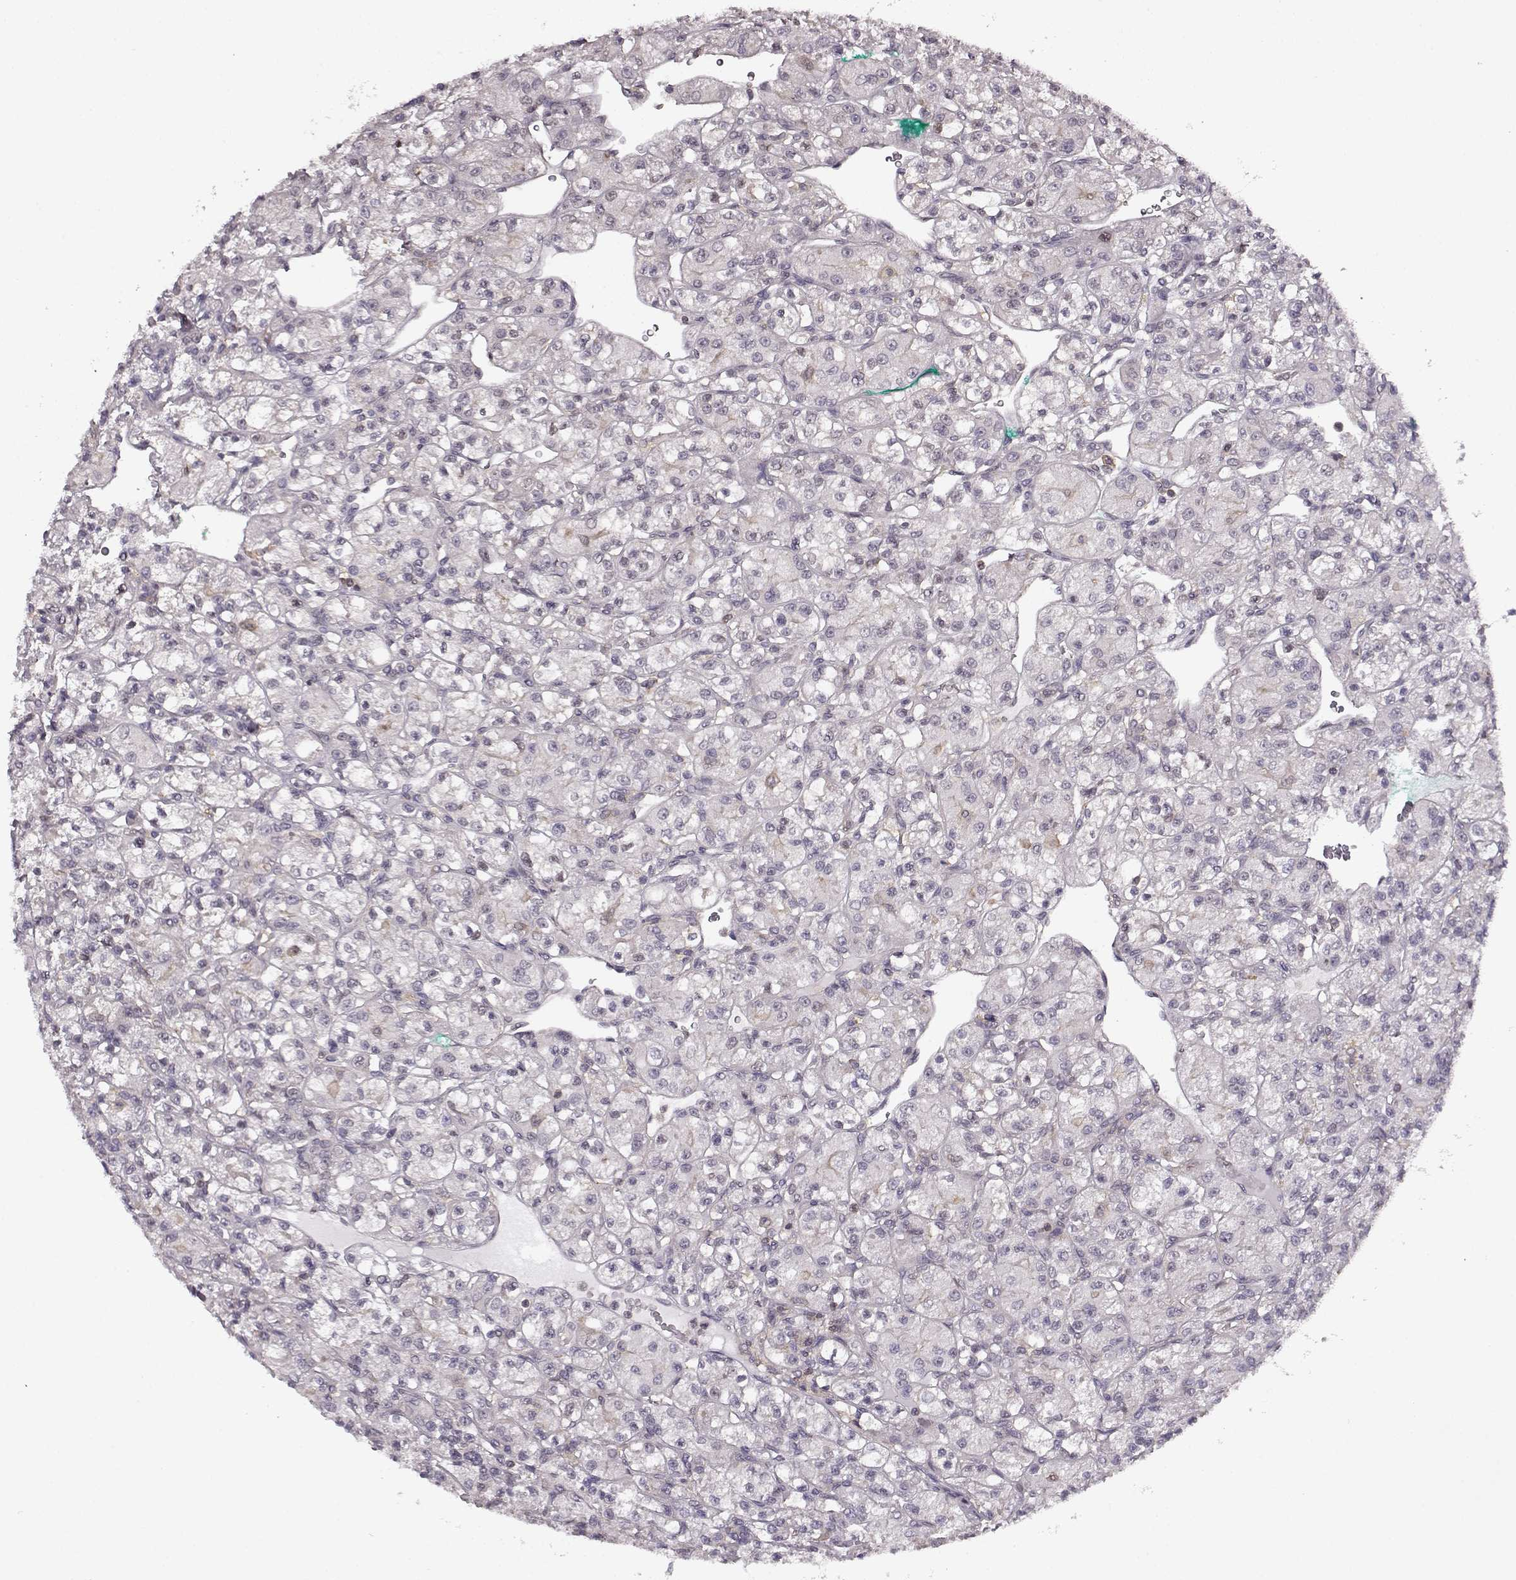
{"staining": {"intensity": "negative", "quantity": "none", "location": "none"}, "tissue": "renal cancer", "cell_type": "Tumor cells", "image_type": "cancer", "snomed": [{"axis": "morphology", "description": "Adenocarcinoma, NOS"}, {"axis": "topography", "description": "Kidney"}], "caption": "Adenocarcinoma (renal) was stained to show a protein in brown. There is no significant expression in tumor cells. Brightfield microscopy of IHC stained with DAB (brown) and hematoxylin (blue), captured at high magnification.", "gene": "MFSD1", "patient": {"sex": "female", "age": 70}}